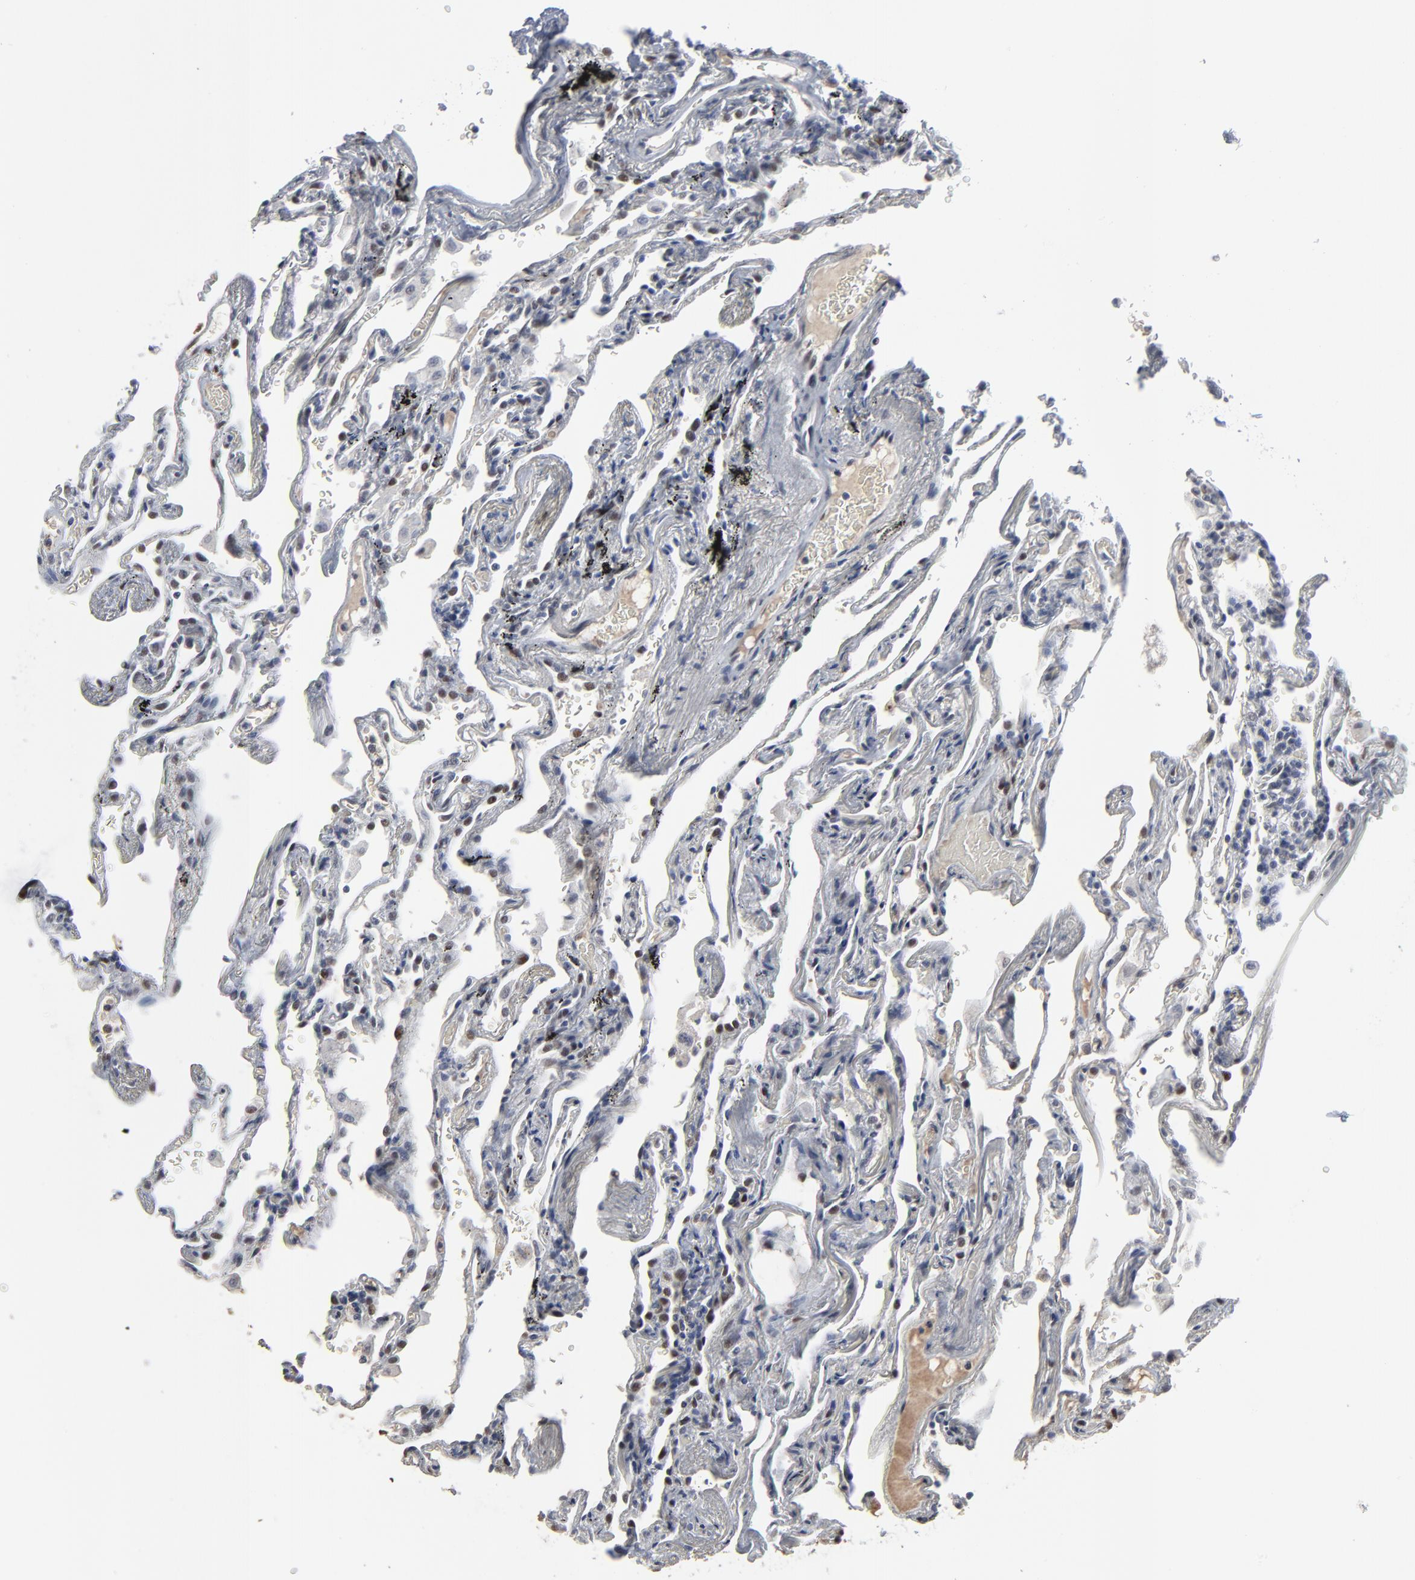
{"staining": {"intensity": "weak", "quantity": "<25%", "location": "nuclear"}, "tissue": "lung", "cell_type": "Alveolar cells", "image_type": "normal", "snomed": [{"axis": "morphology", "description": "Normal tissue, NOS"}, {"axis": "morphology", "description": "Inflammation, NOS"}, {"axis": "topography", "description": "Lung"}], "caption": "There is no significant positivity in alveolar cells of lung. The staining is performed using DAB brown chromogen with nuclei counter-stained in using hematoxylin.", "gene": "ATF7", "patient": {"sex": "male", "age": 69}}